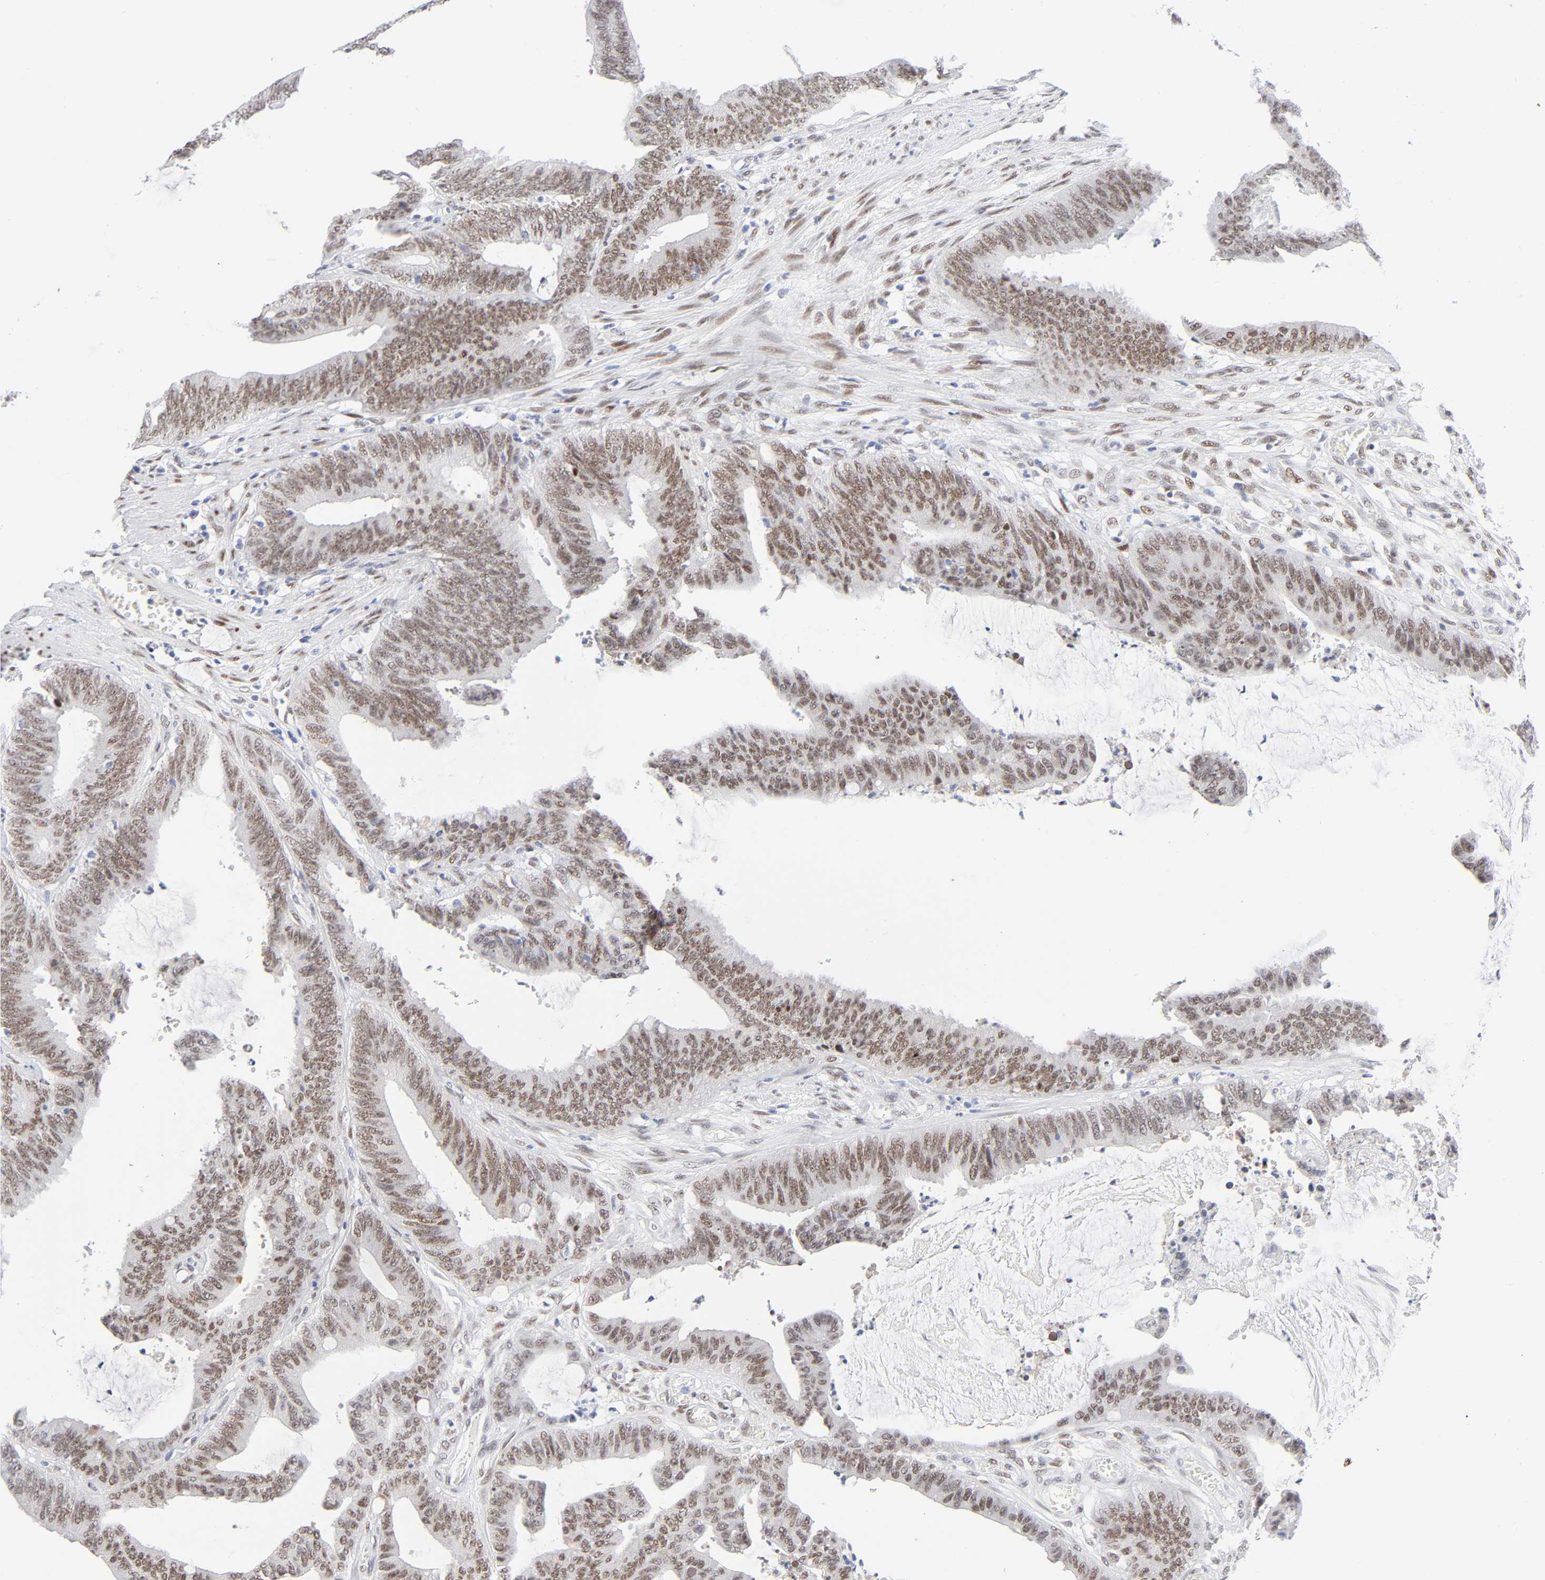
{"staining": {"intensity": "weak", "quantity": ">75%", "location": "nuclear"}, "tissue": "colorectal cancer", "cell_type": "Tumor cells", "image_type": "cancer", "snomed": [{"axis": "morphology", "description": "Adenocarcinoma, NOS"}, {"axis": "topography", "description": "Rectum"}], "caption": "Immunohistochemistry (IHC) micrograph of neoplastic tissue: adenocarcinoma (colorectal) stained using IHC reveals low levels of weak protein expression localized specifically in the nuclear of tumor cells, appearing as a nuclear brown color.", "gene": "NFIC", "patient": {"sex": "female", "age": 66}}